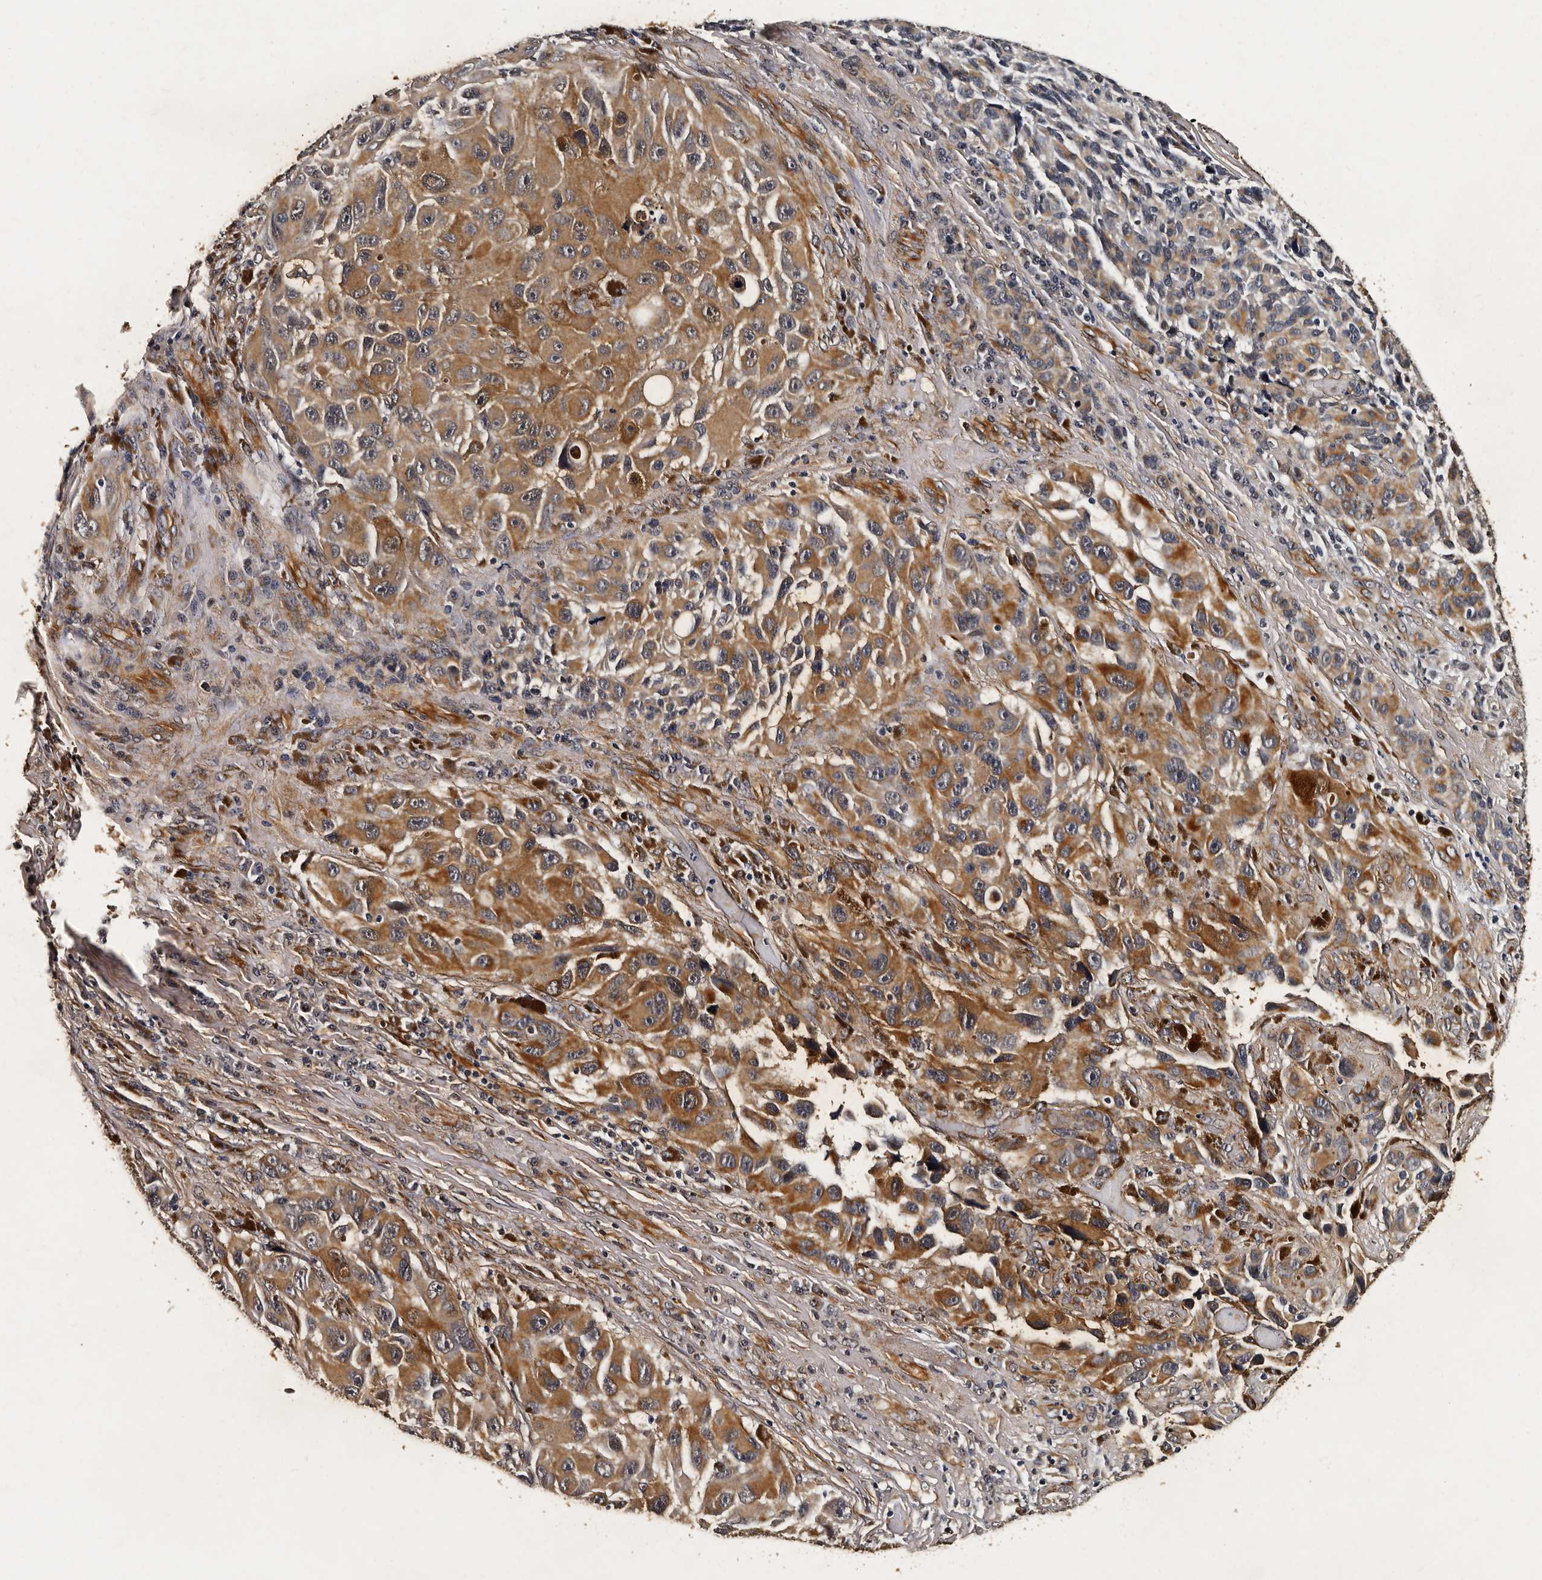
{"staining": {"intensity": "moderate", "quantity": ">75%", "location": "cytoplasmic/membranous"}, "tissue": "melanoma", "cell_type": "Tumor cells", "image_type": "cancer", "snomed": [{"axis": "morphology", "description": "Malignant melanoma, NOS"}, {"axis": "topography", "description": "Skin"}], "caption": "Melanoma stained with DAB immunohistochemistry displays medium levels of moderate cytoplasmic/membranous positivity in about >75% of tumor cells. The staining was performed using DAB to visualize the protein expression in brown, while the nuclei were stained in blue with hematoxylin (Magnification: 20x).", "gene": "CPNE3", "patient": {"sex": "female", "age": 73}}